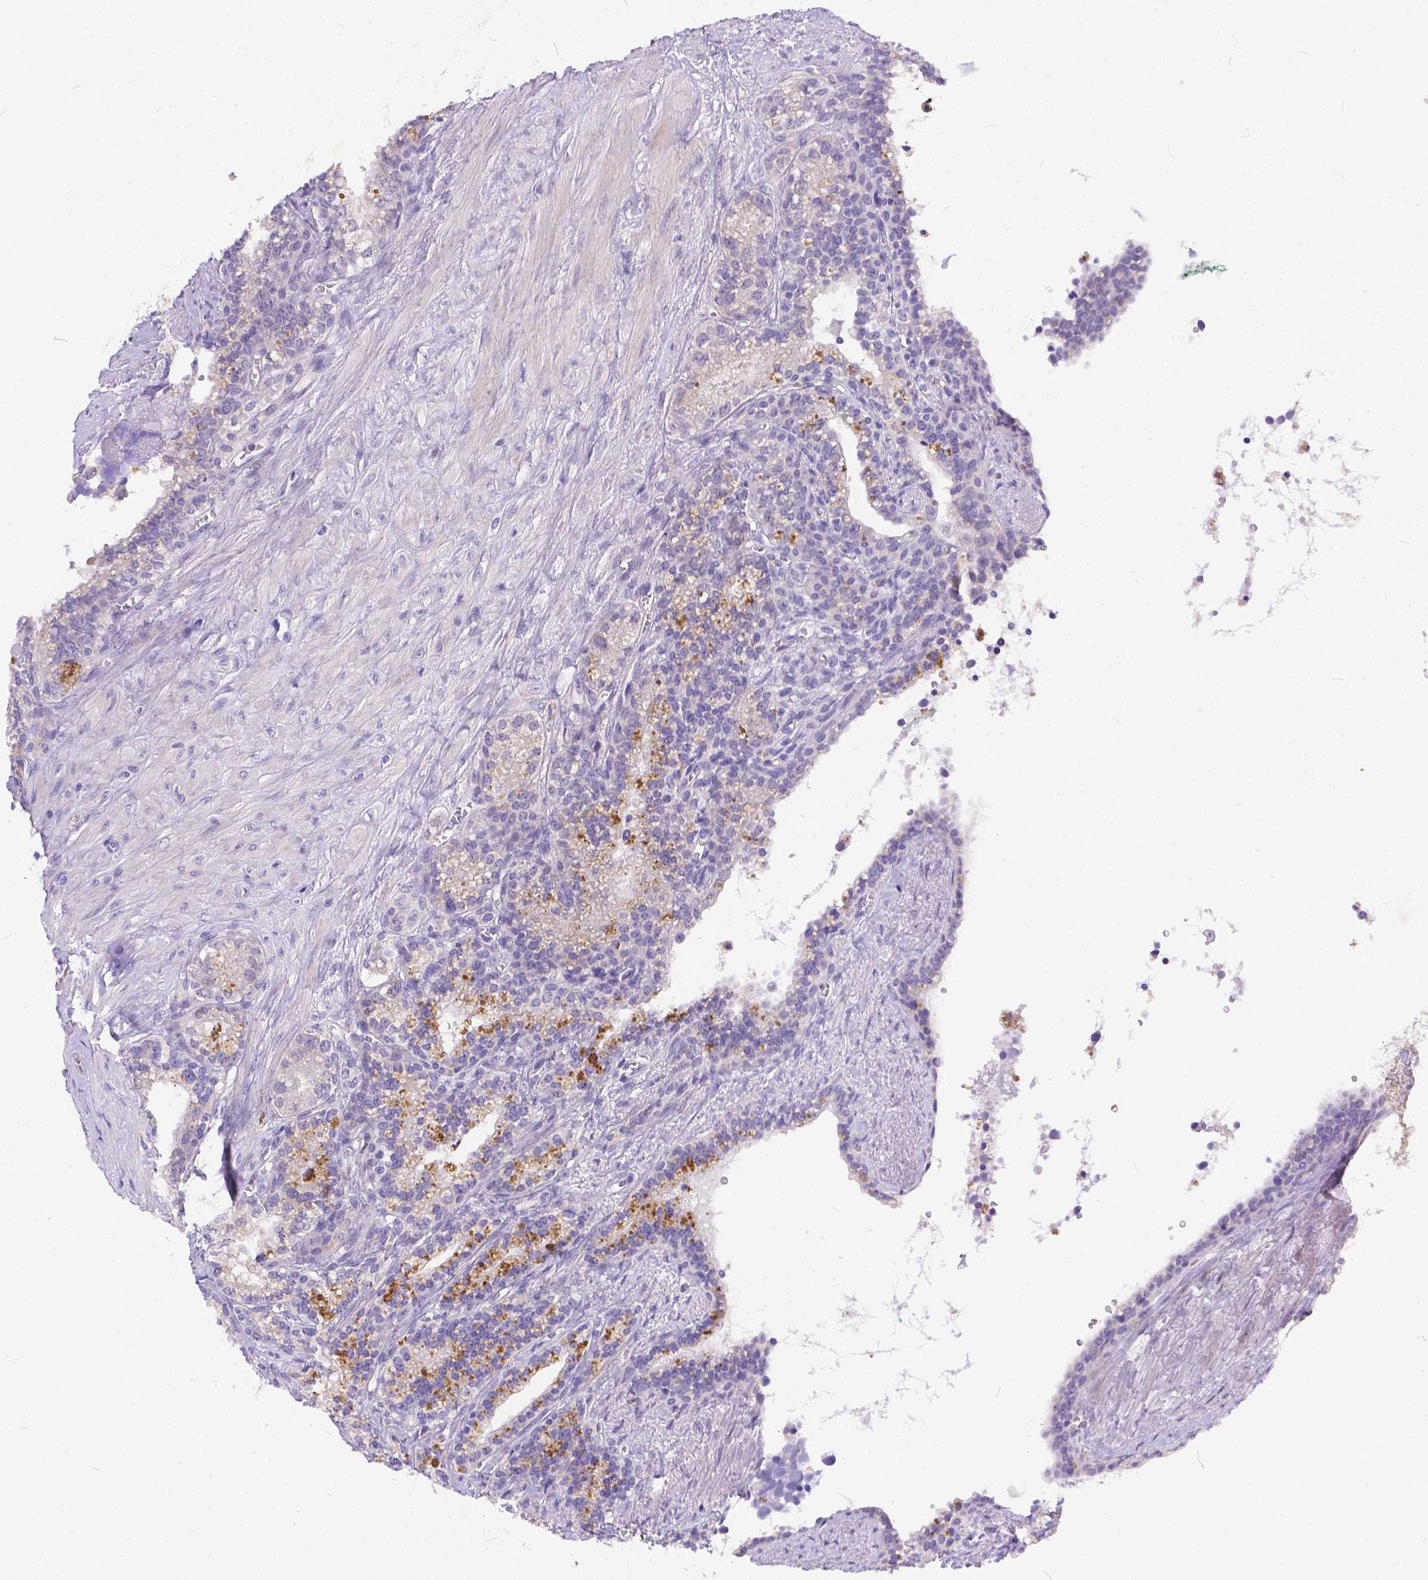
{"staining": {"intensity": "negative", "quantity": "none", "location": "none"}, "tissue": "seminal vesicle", "cell_type": "Glandular cells", "image_type": "normal", "snomed": [{"axis": "morphology", "description": "Normal tissue, NOS"}, {"axis": "morphology", "description": "Urothelial carcinoma, NOS"}, {"axis": "topography", "description": "Urinary bladder"}, {"axis": "topography", "description": "Seminal veicle"}], "caption": "Immunohistochemical staining of benign seminal vesicle shows no significant positivity in glandular cells.", "gene": "DLEC1", "patient": {"sex": "male", "age": 76}}